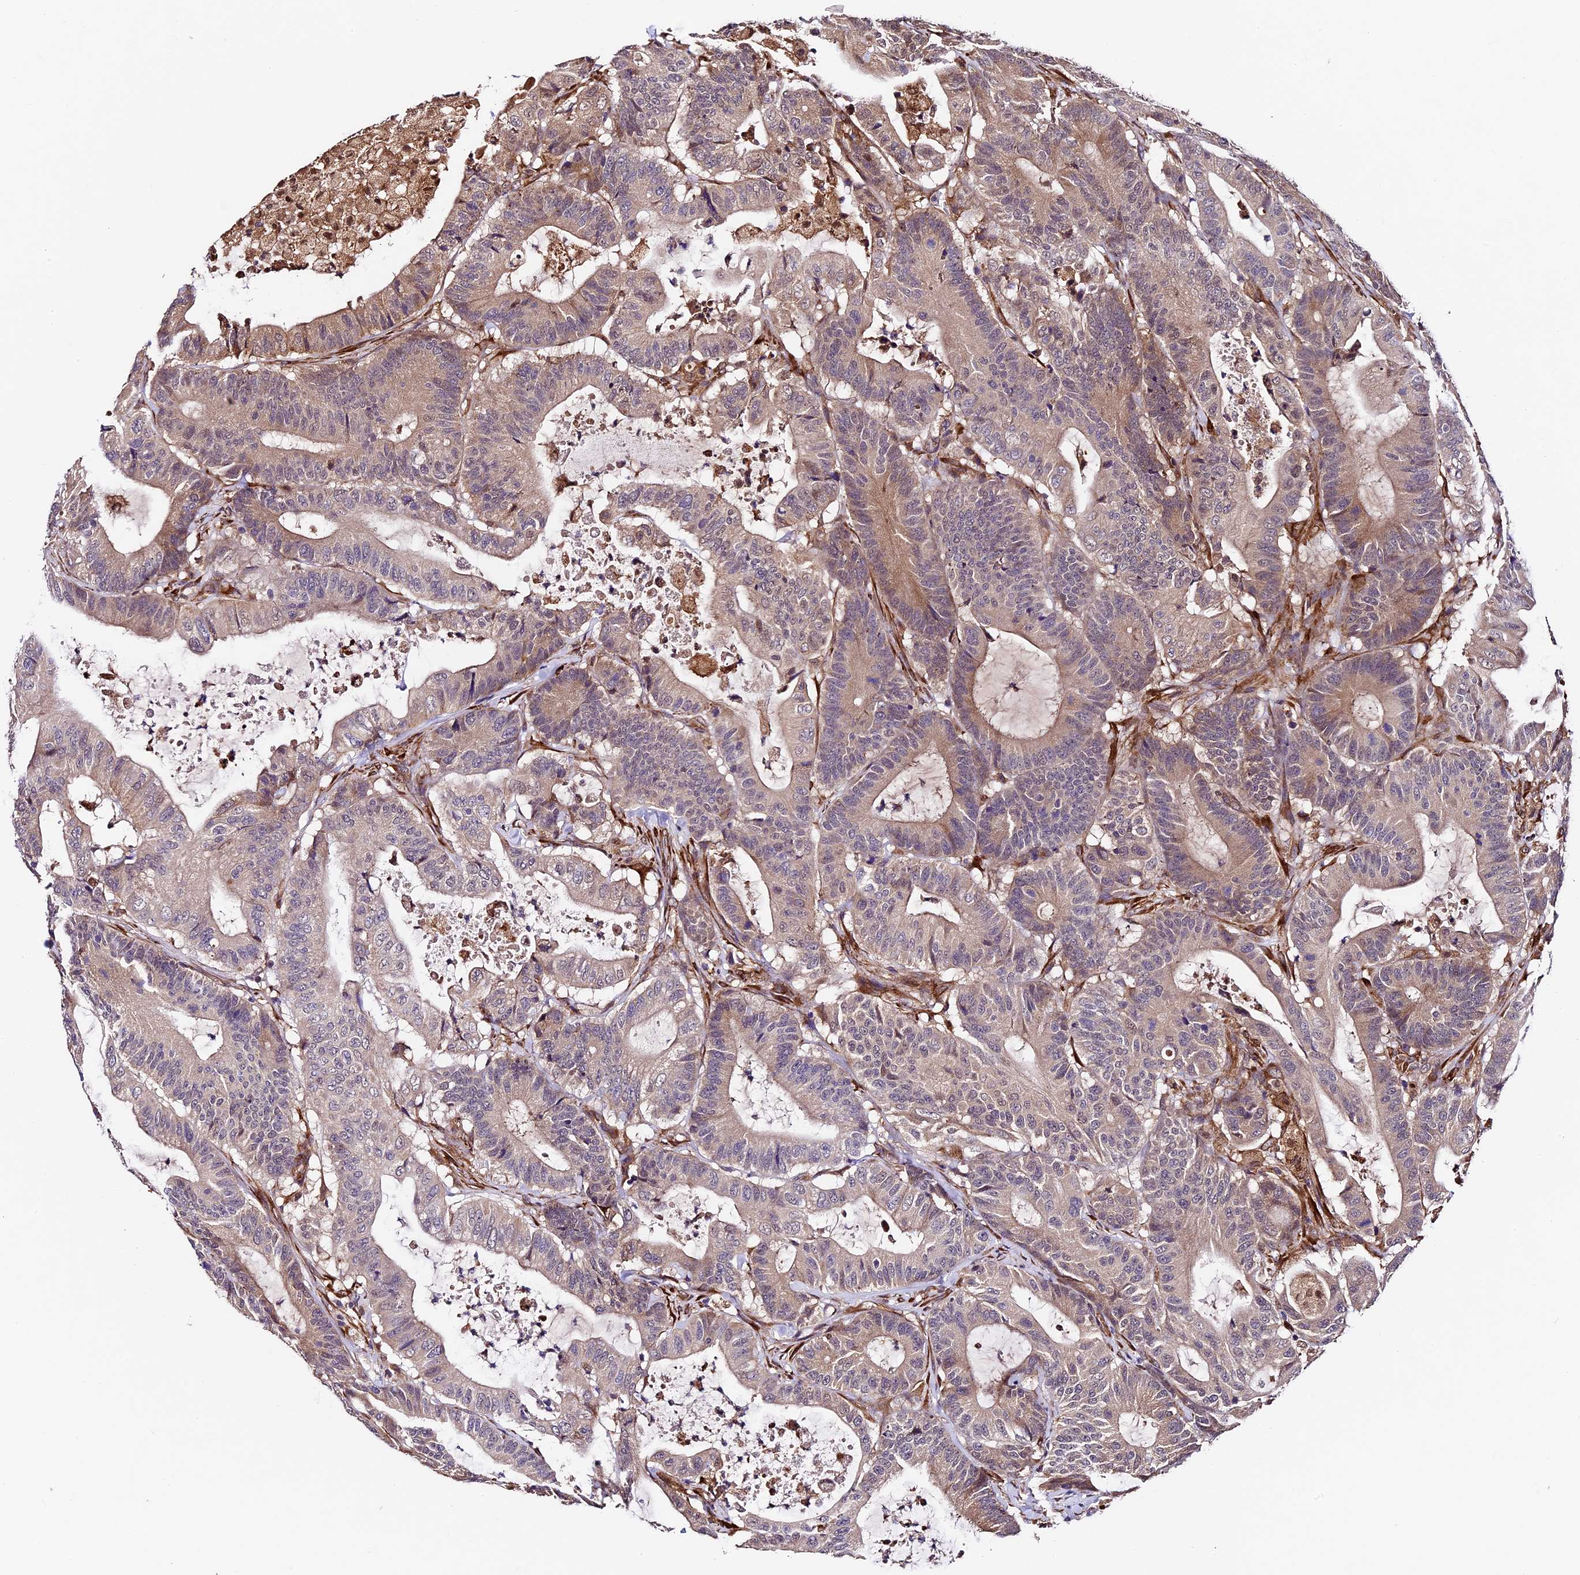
{"staining": {"intensity": "weak", "quantity": "<25%", "location": "cytoplasmic/membranous"}, "tissue": "colorectal cancer", "cell_type": "Tumor cells", "image_type": "cancer", "snomed": [{"axis": "morphology", "description": "Adenocarcinoma, NOS"}, {"axis": "topography", "description": "Colon"}], "caption": "This is an immunohistochemistry (IHC) photomicrograph of colorectal adenocarcinoma. There is no positivity in tumor cells.", "gene": "LSM7", "patient": {"sex": "female", "age": 84}}